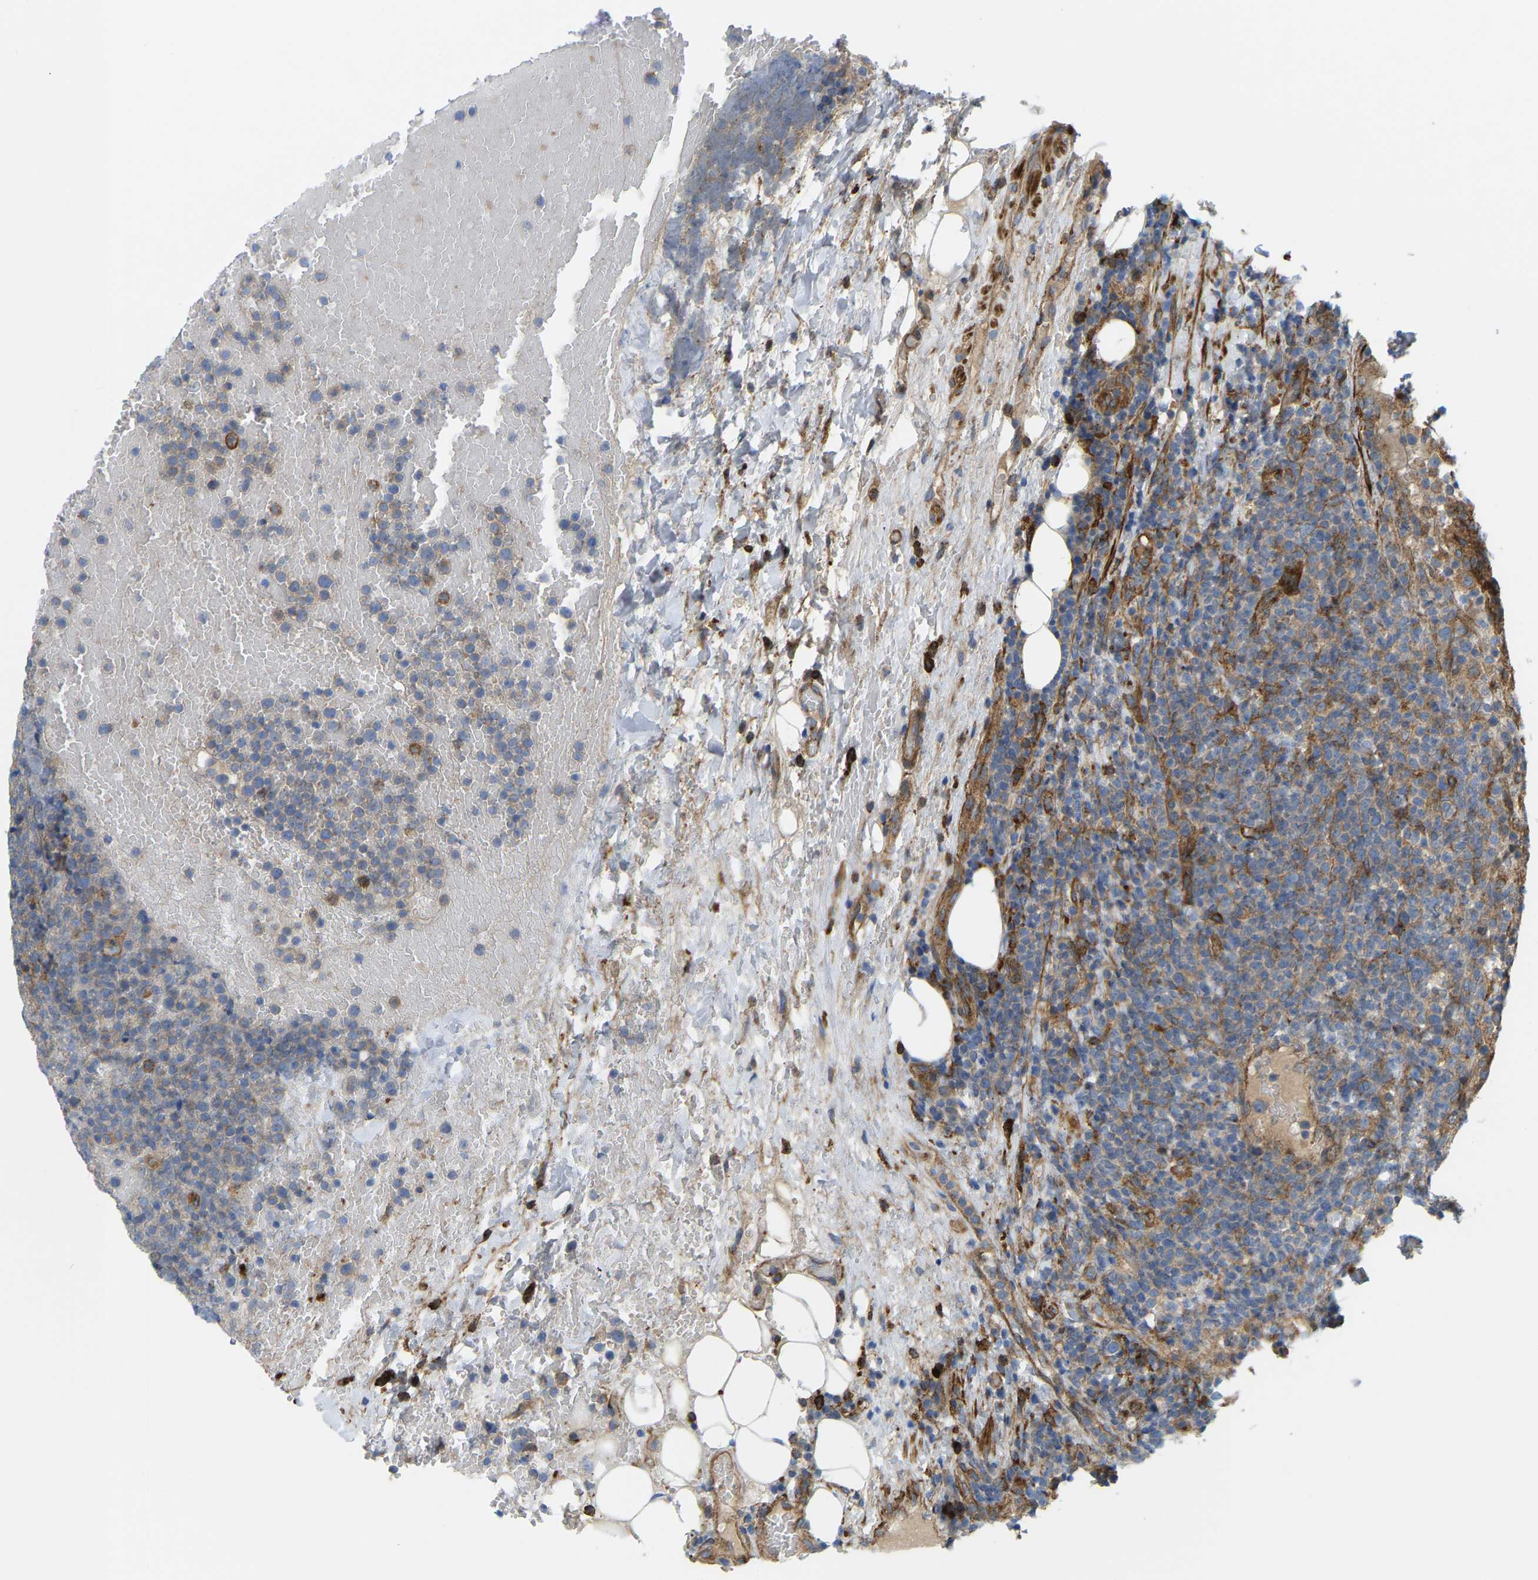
{"staining": {"intensity": "weak", "quantity": "25%-75%", "location": "cytoplasmic/membranous"}, "tissue": "lymphoma", "cell_type": "Tumor cells", "image_type": "cancer", "snomed": [{"axis": "morphology", "description": "Malignant lymphoma, non-Hodgkin's type, High grade"}, {"axis": "topography", "description": "Lymph node"}], "caption": "The image shows immunohistochemical staining of lymphoma. There is weak cytoplasmic/membranous expression is identified in approximately 25%-75% of tumor cells.", "gene": "PICALM", "patient": {"sex": "male", "age": 61}}